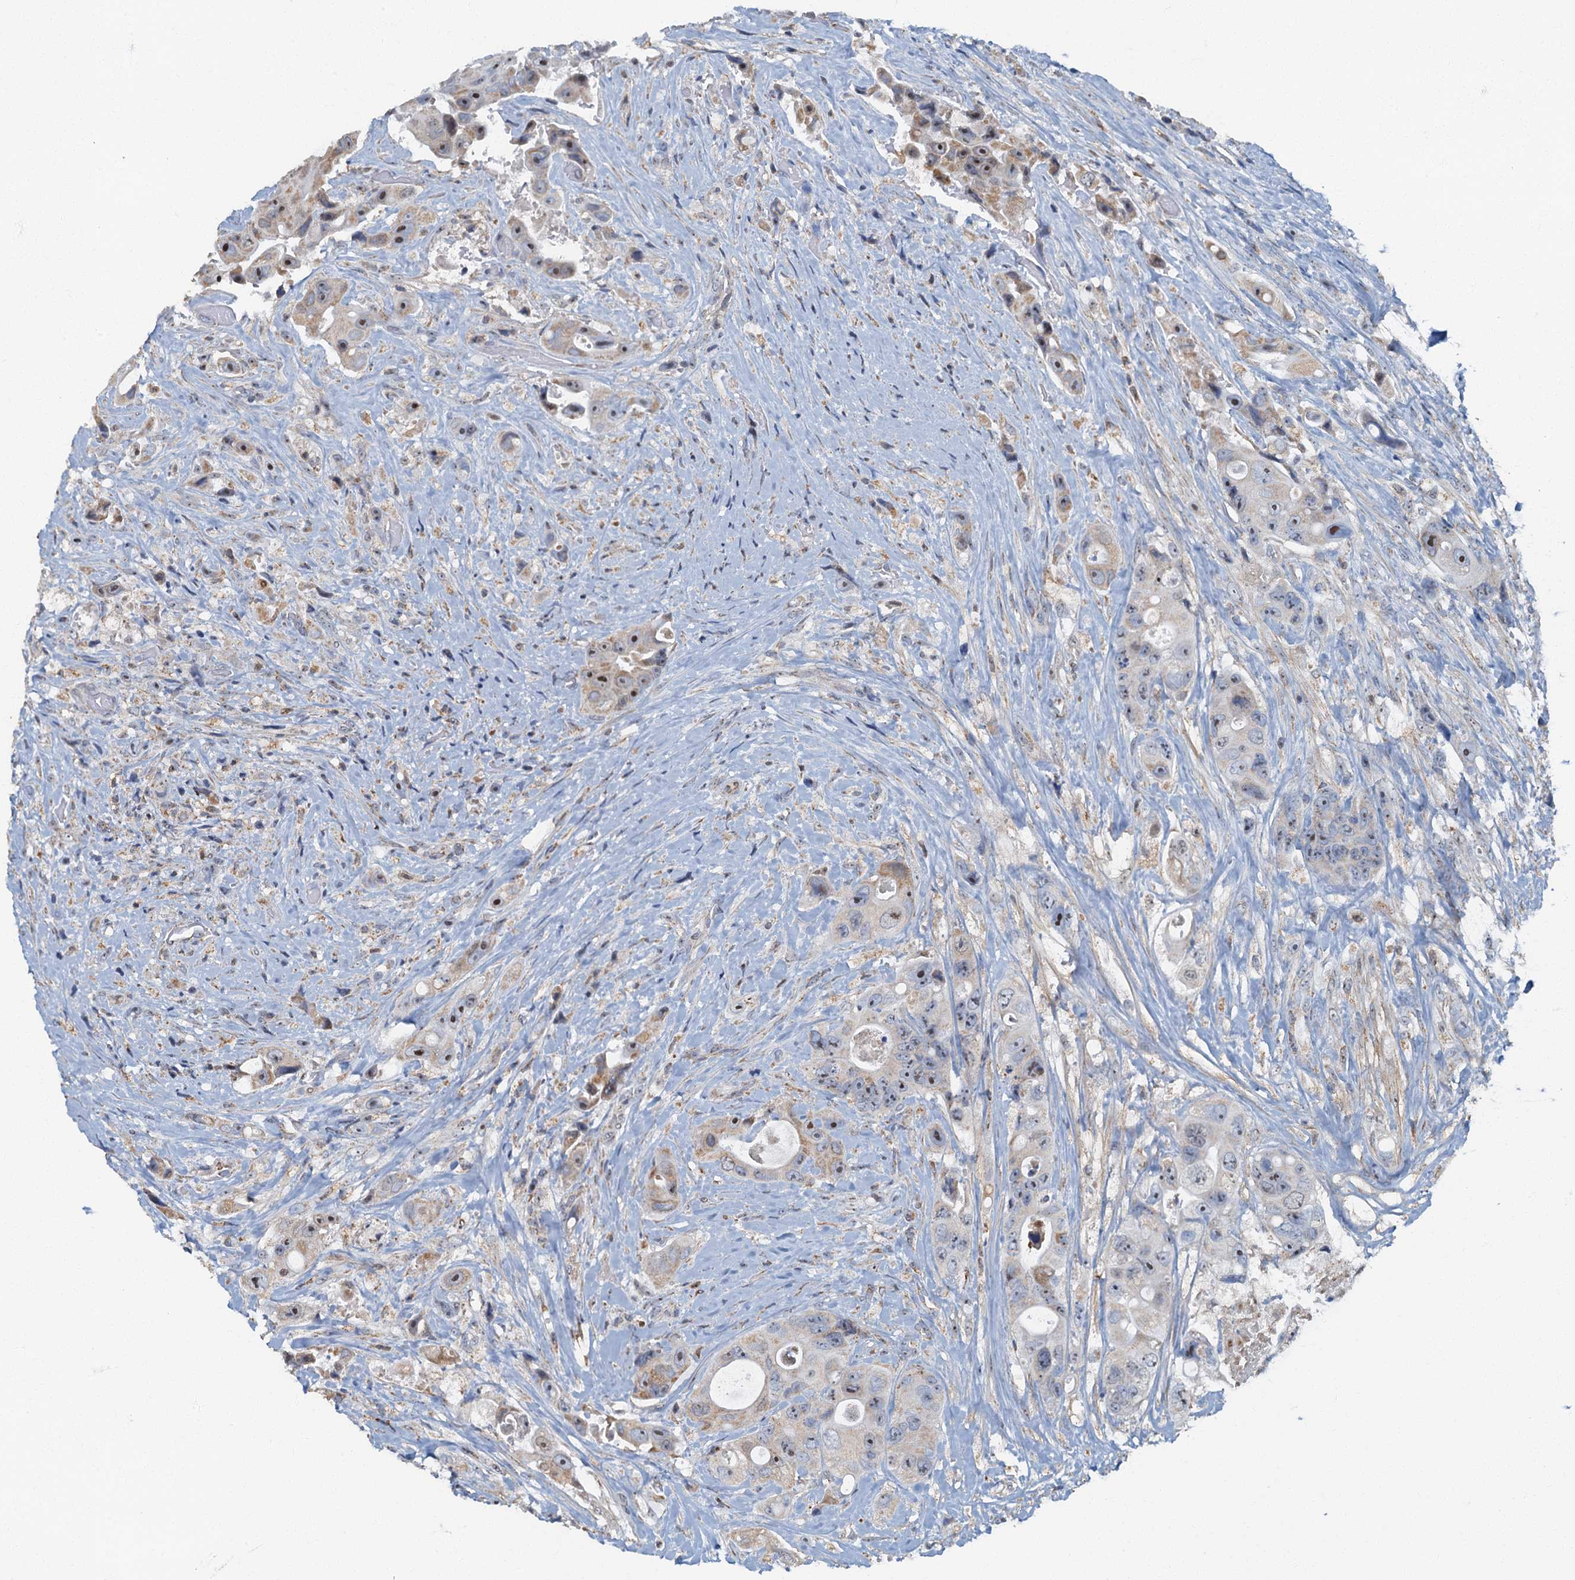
{"staining": {"intensity": "moderate", "quantity": "25%-75%", "location": "cytoplasmic/membranous,nuclear"}, "tissue": "colorectal cancer", "cell_type": "Tumor cells", "image_type": "cancer", "snomed": [{"axis": "morphology", "description": "Adenocarcinoma, NOS"}, {"axis": "topography", "description": "Colon"}], "caption": "Immunohistochemistry (IHC) of colorectal cancer (adenocarcinoma) reveals medium levels of moderate cytoplasmic/membranous and nuclear expression in approximately 25%-75% of tumor cells.", "gene": "RAD9B", "patient": {"sex": "female", "age": 46}}